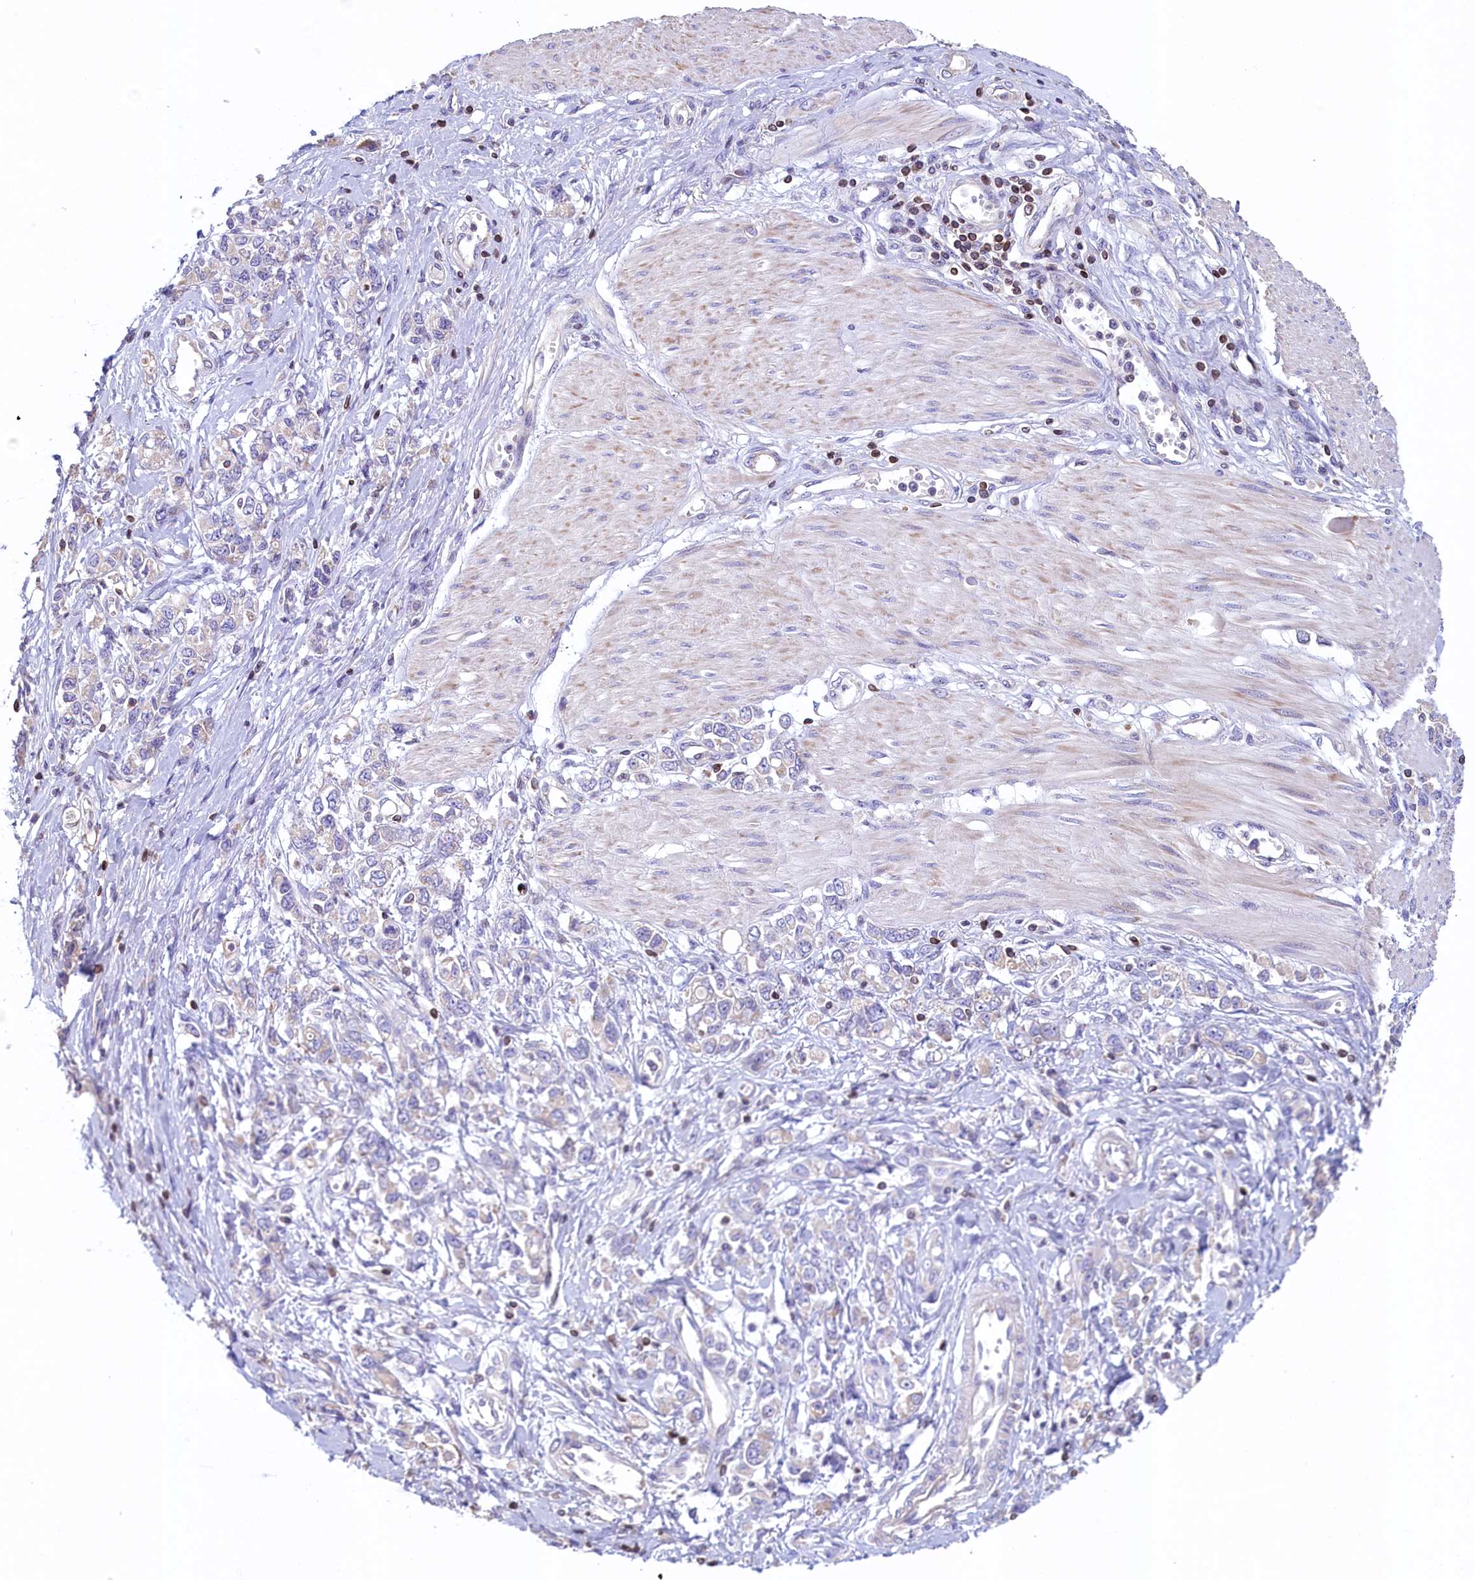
{"staining": {"intensity": "negative", "quantity": "none", "location": "none"}, "tissue": "stomach cancer", "cell_type": "Tumor cells", "image_type": "cancer", "snomed": [{"axis": "morphology", "description": "Adenocarcinoma, NOS"}, {"axis": "topography", "description": "Stomach"}], "caption": "High power microscopy micrograph of an immunohistochemistry histopathology image of adenocarcinoma (stomach), revealing no significant staining in tumor cells.", "gene": "TRAF3IP3", "patient": {"sex": "female", "age": 76}}